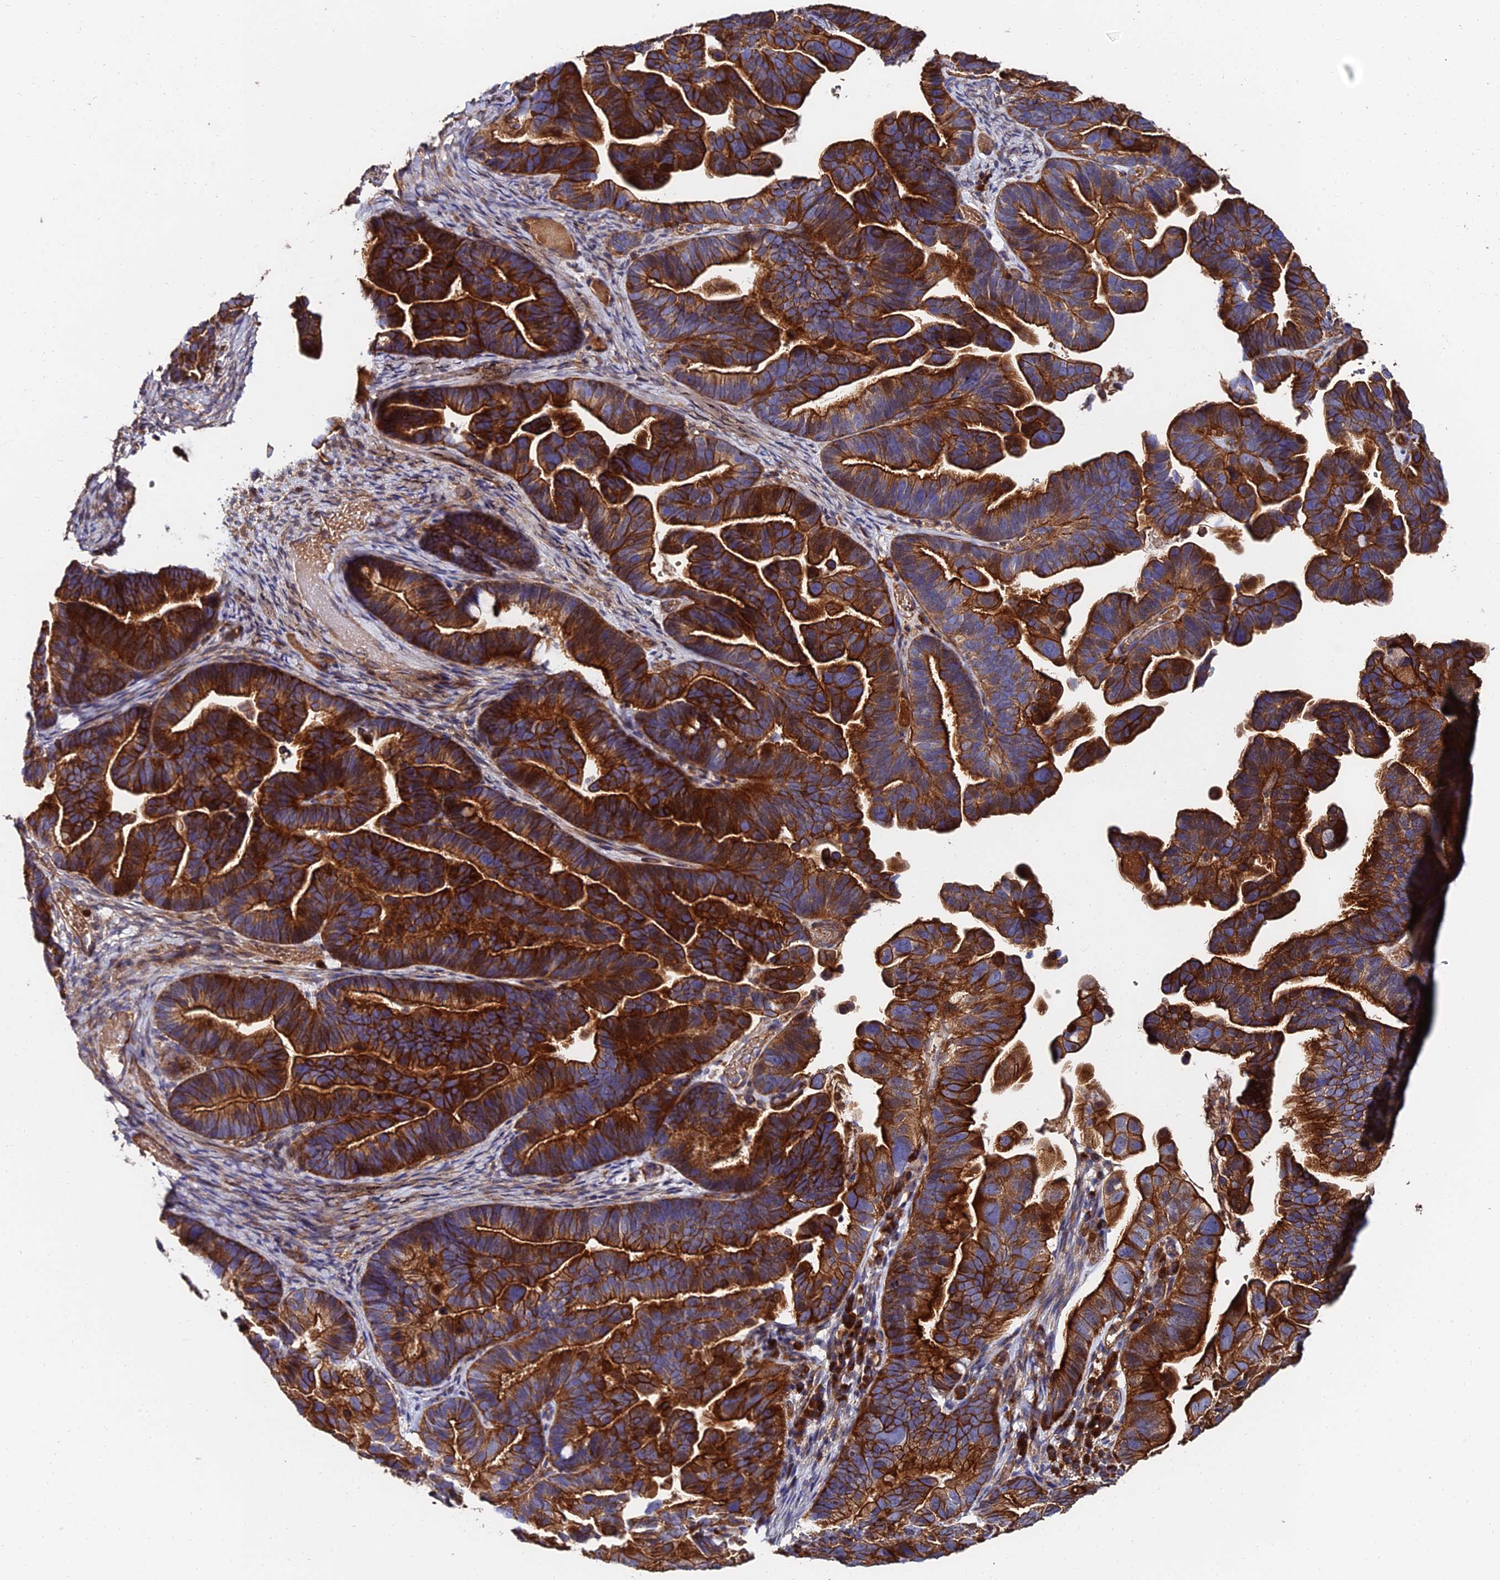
{"staining": {"intensity": "strong", "quantity": ">75%", "location": "cytoplasmic/membranous"}, "tissue": "ovarian cancer", "cell_type": "Tumor cells", "image_type": "cancer", "snomed": [{"axis": "morphology", "description": "Cystadenocarcinoma, serous, NOS"}, {"axis": "topography", "description": "Ovary"}], "caption": "Serous cystadenocarcinoma (ovarian) stained for a protein demonstrates strong cytoplasmic/membranous positivity in tumor cells.", "gene": "EXT1", "patient": {"sex": "female", "age": 56}}